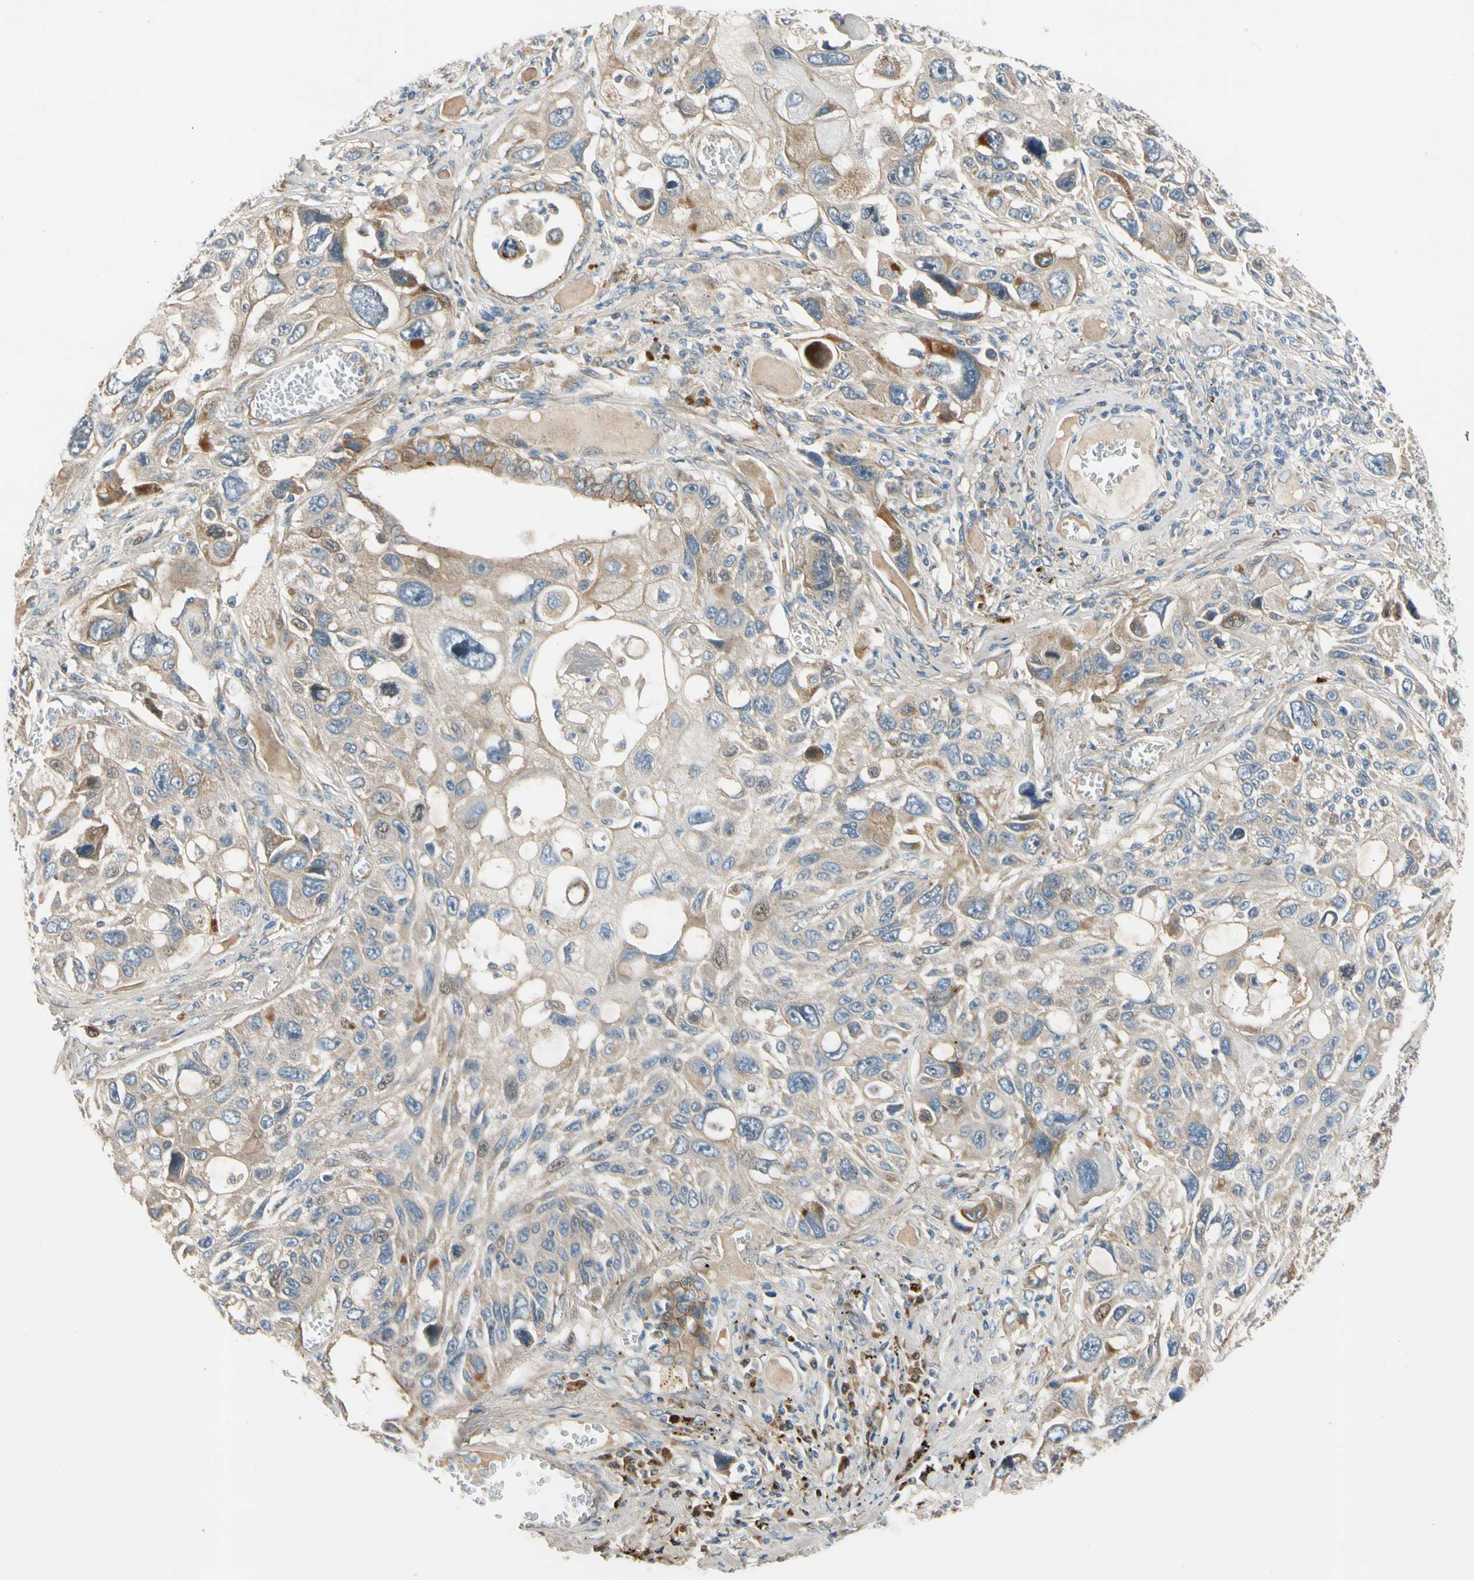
{"staining": {"intensity": "weak", "quantity": ">75%", "location": "cytoplasmic/membranous"}, "tissue": "lung cancer", "cell_type": "Tumor cells", "image_type": "cancer", "snomed": [{"axis": "morphology", "description": "Squamous cell carcinoma, NOS"}, {"axis": "topography", "description": "Lung"}], "caption": "Immunohistochemistry (IHC) staining of lung cancer, which displays low levels of weak cytoplasmic/membranous expression in about >75% of tumor cells indicating weak cytoplasmic/membranous protein positivity. The staining was performed using DAB (brown) for protein detection and nuclei were counterstained in hematoxylin (blue).", "gene": "MST1R", "patient": {"sex": "male", "age": 71}}